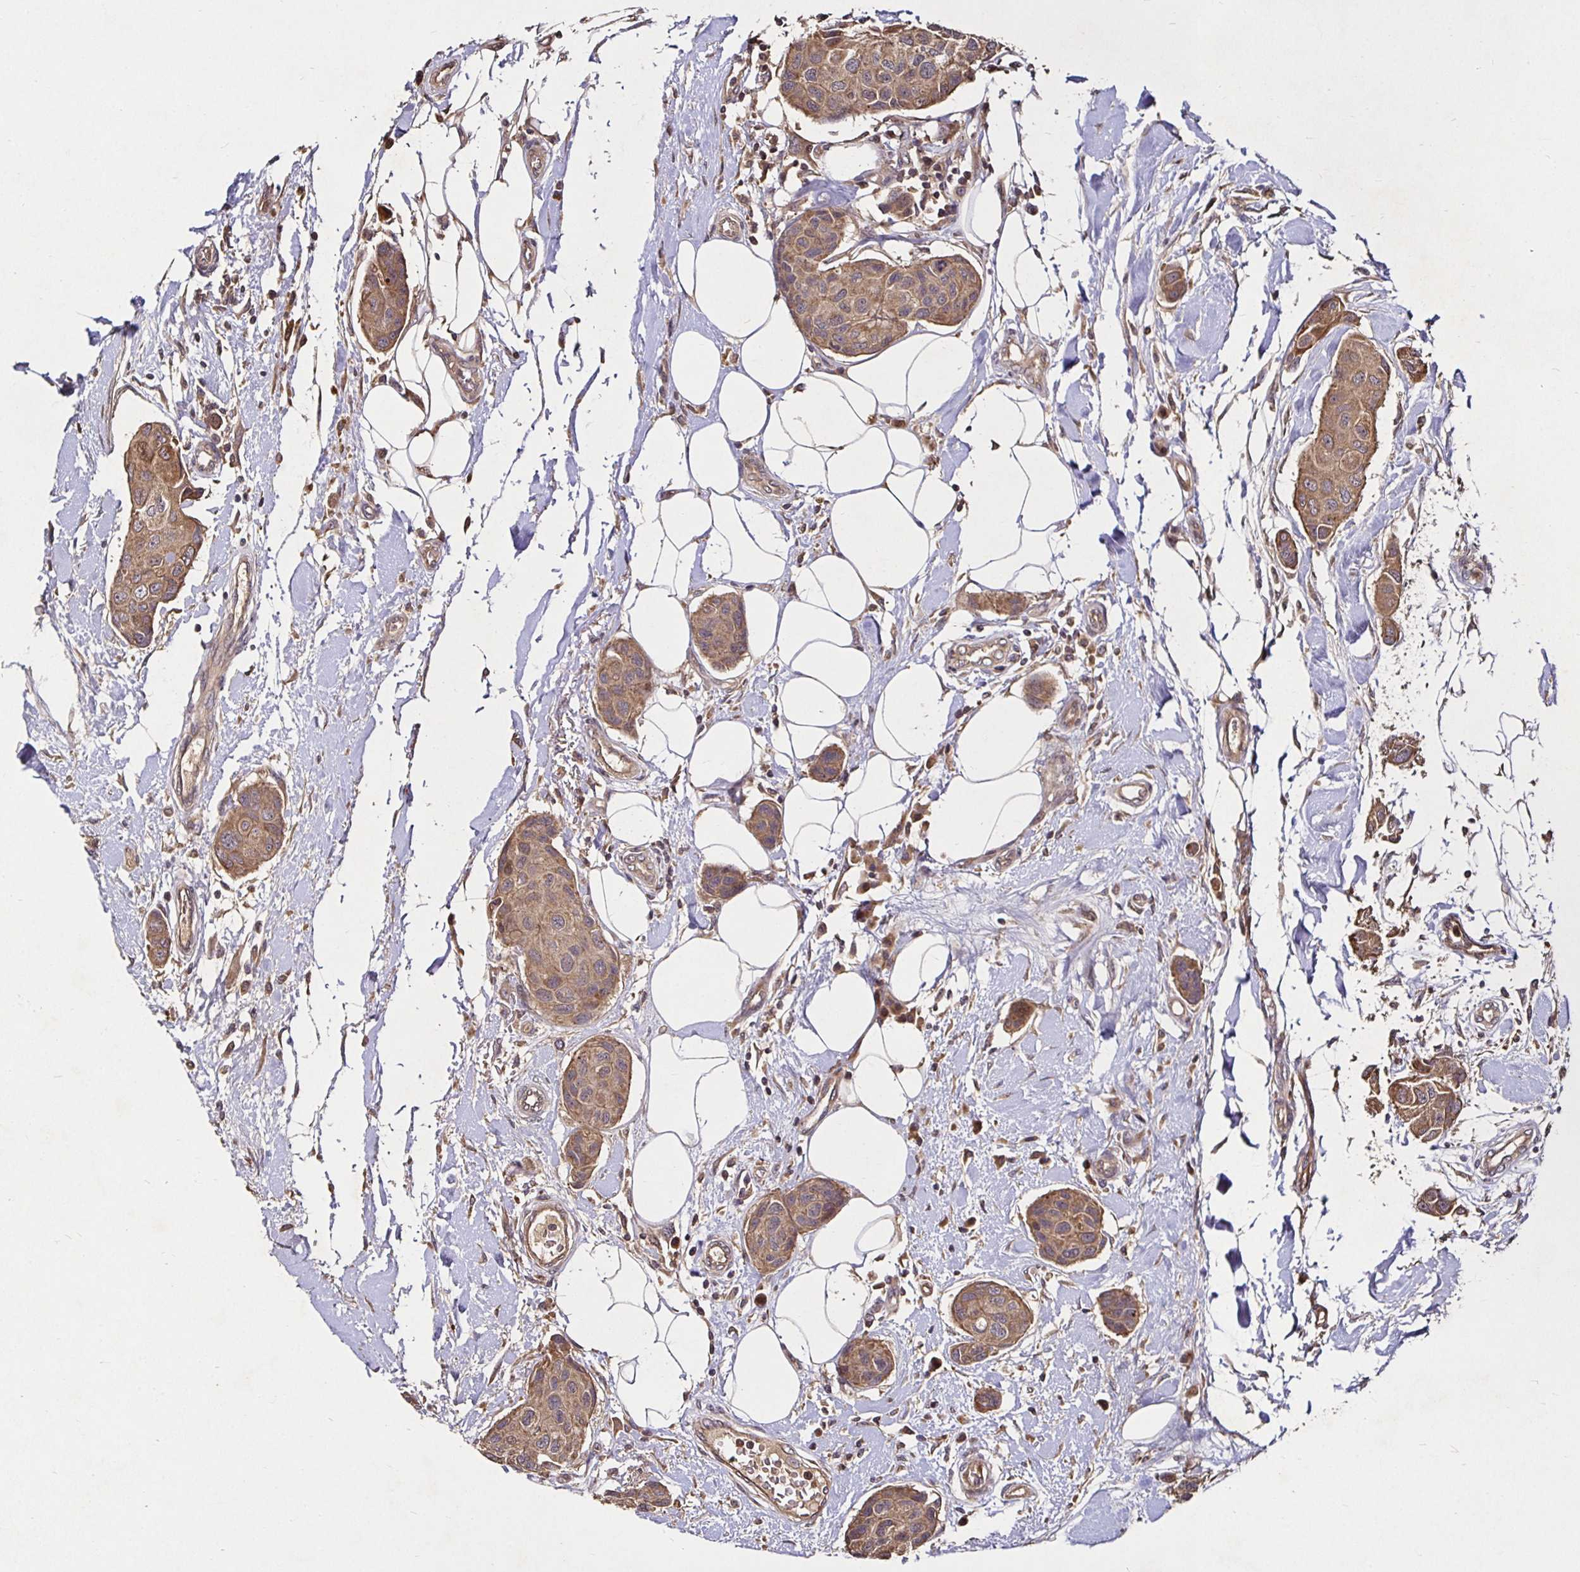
{"staining": {"intensity": "moderate", "quantity": ">75%", "location": "cytoplasmic/membranous"}, "tissue": "breast cancer", "cell_type": "Tumor cells", "image_type": "cancer", "snomed": [{"axis": "morphology", "description": "Duct carcinoma"}, {"axis": "topography", "description": "Breast"}, {"axis": "topography", "description": "Lymph node"}], "caption": "IHC of human breast cancer (invasive ductal carcinoma) shows medium levels of moderate cytoplasmic/membranous staining in approximately >75% of tumor cells.", "gene": "SMYD3", "patient": {"sex": "female", "age": 80}}